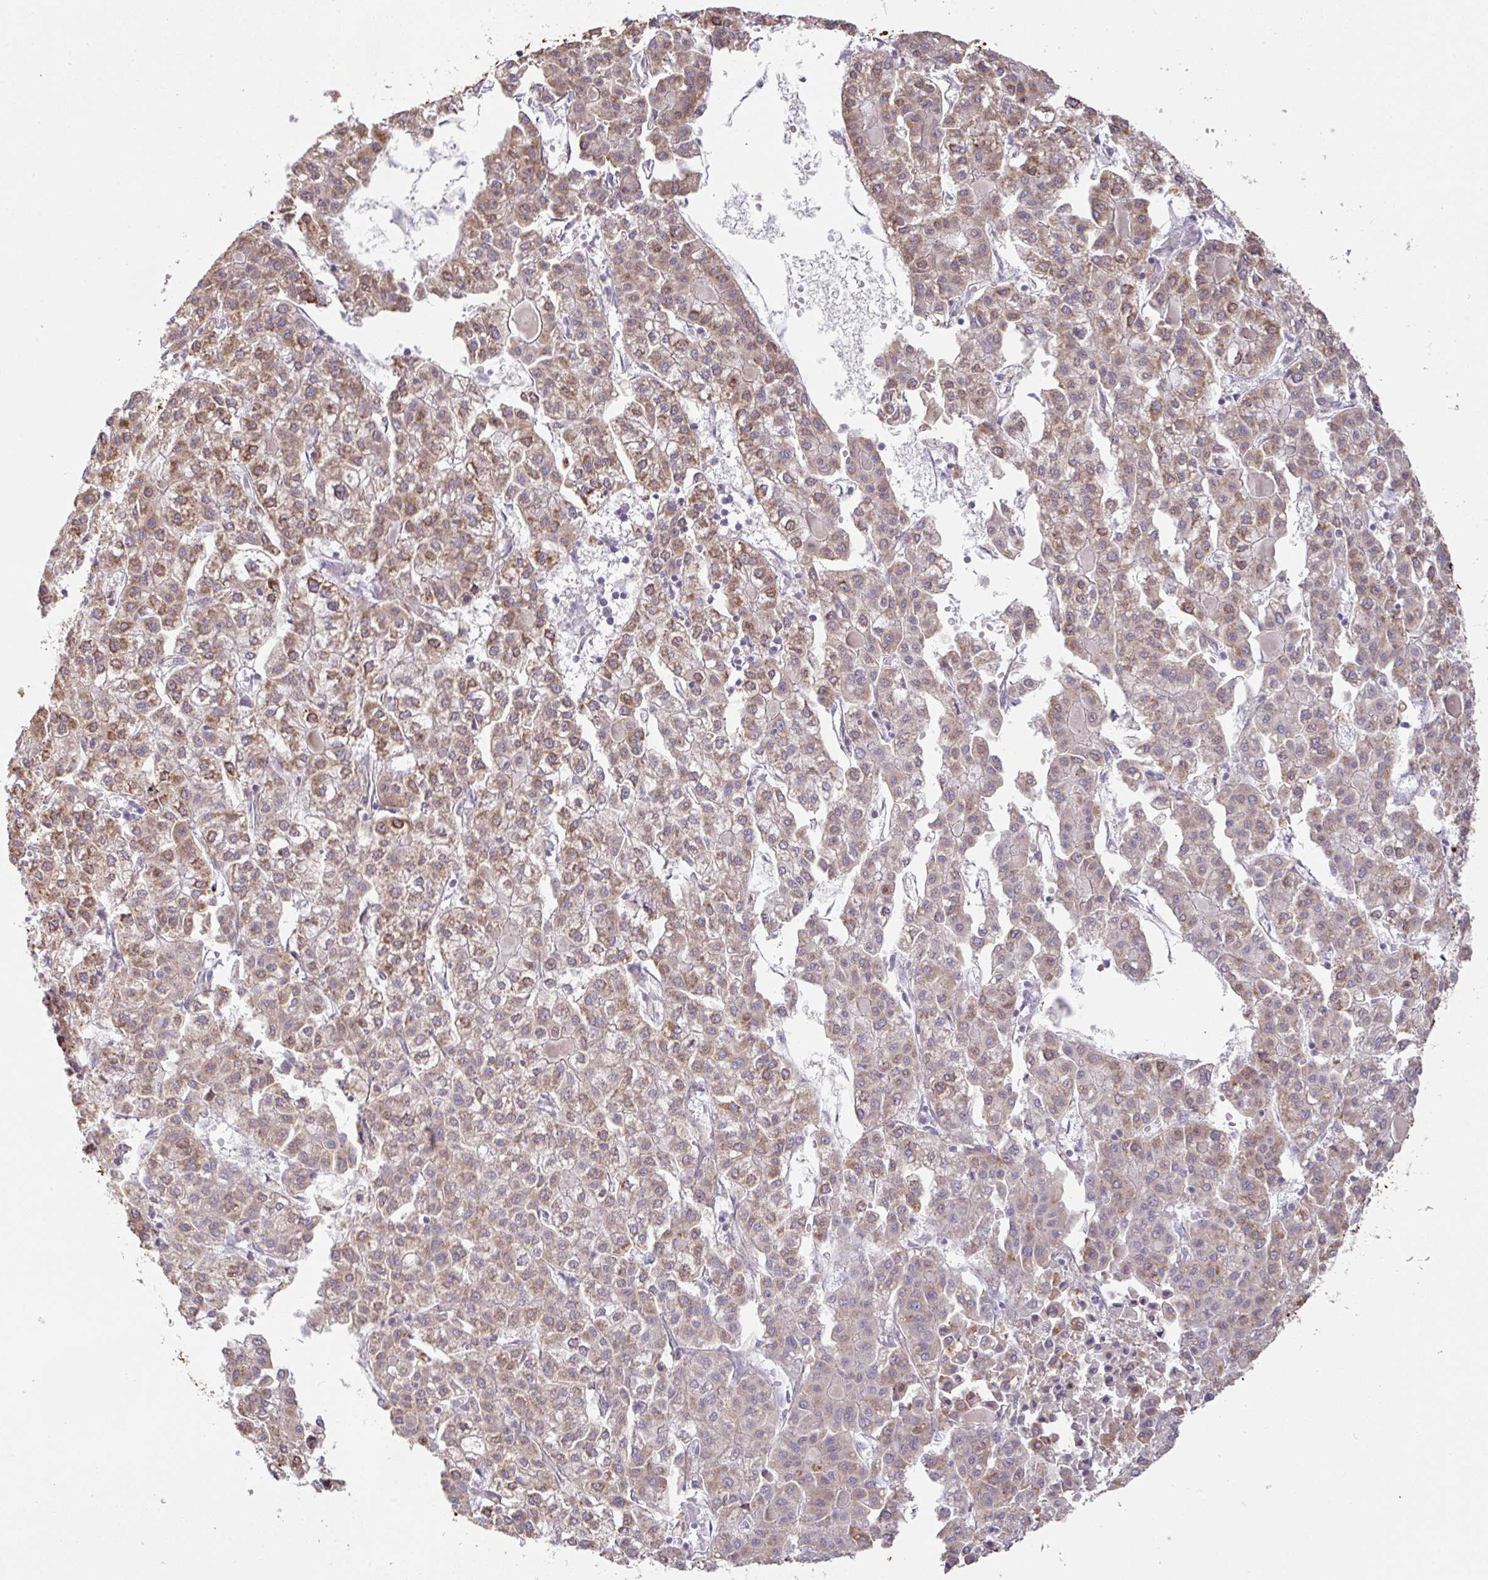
{"staining": {"intensity": "moderate", "quantity": ">75%", "location": "cytoplasmic/membranous"}, "tissue": "liver cancer", "cell_type": "Tumor cells", "image_type": "cancer", "snomed": [{"axis": "morphology", "description": "Carcinoma, Hepatocellular, NOS"}, {"axis": "topography", "description": "Liver"}], "caption": "Immunohistochemical staining of human liver cancer (hepatocellular carcinoma) shows moderate cytoplasmic/membranous protein staining in approximately >75% of tumor cells.", "gene": "GCNT7", "patient": {"sex": "female", "age": 43}}